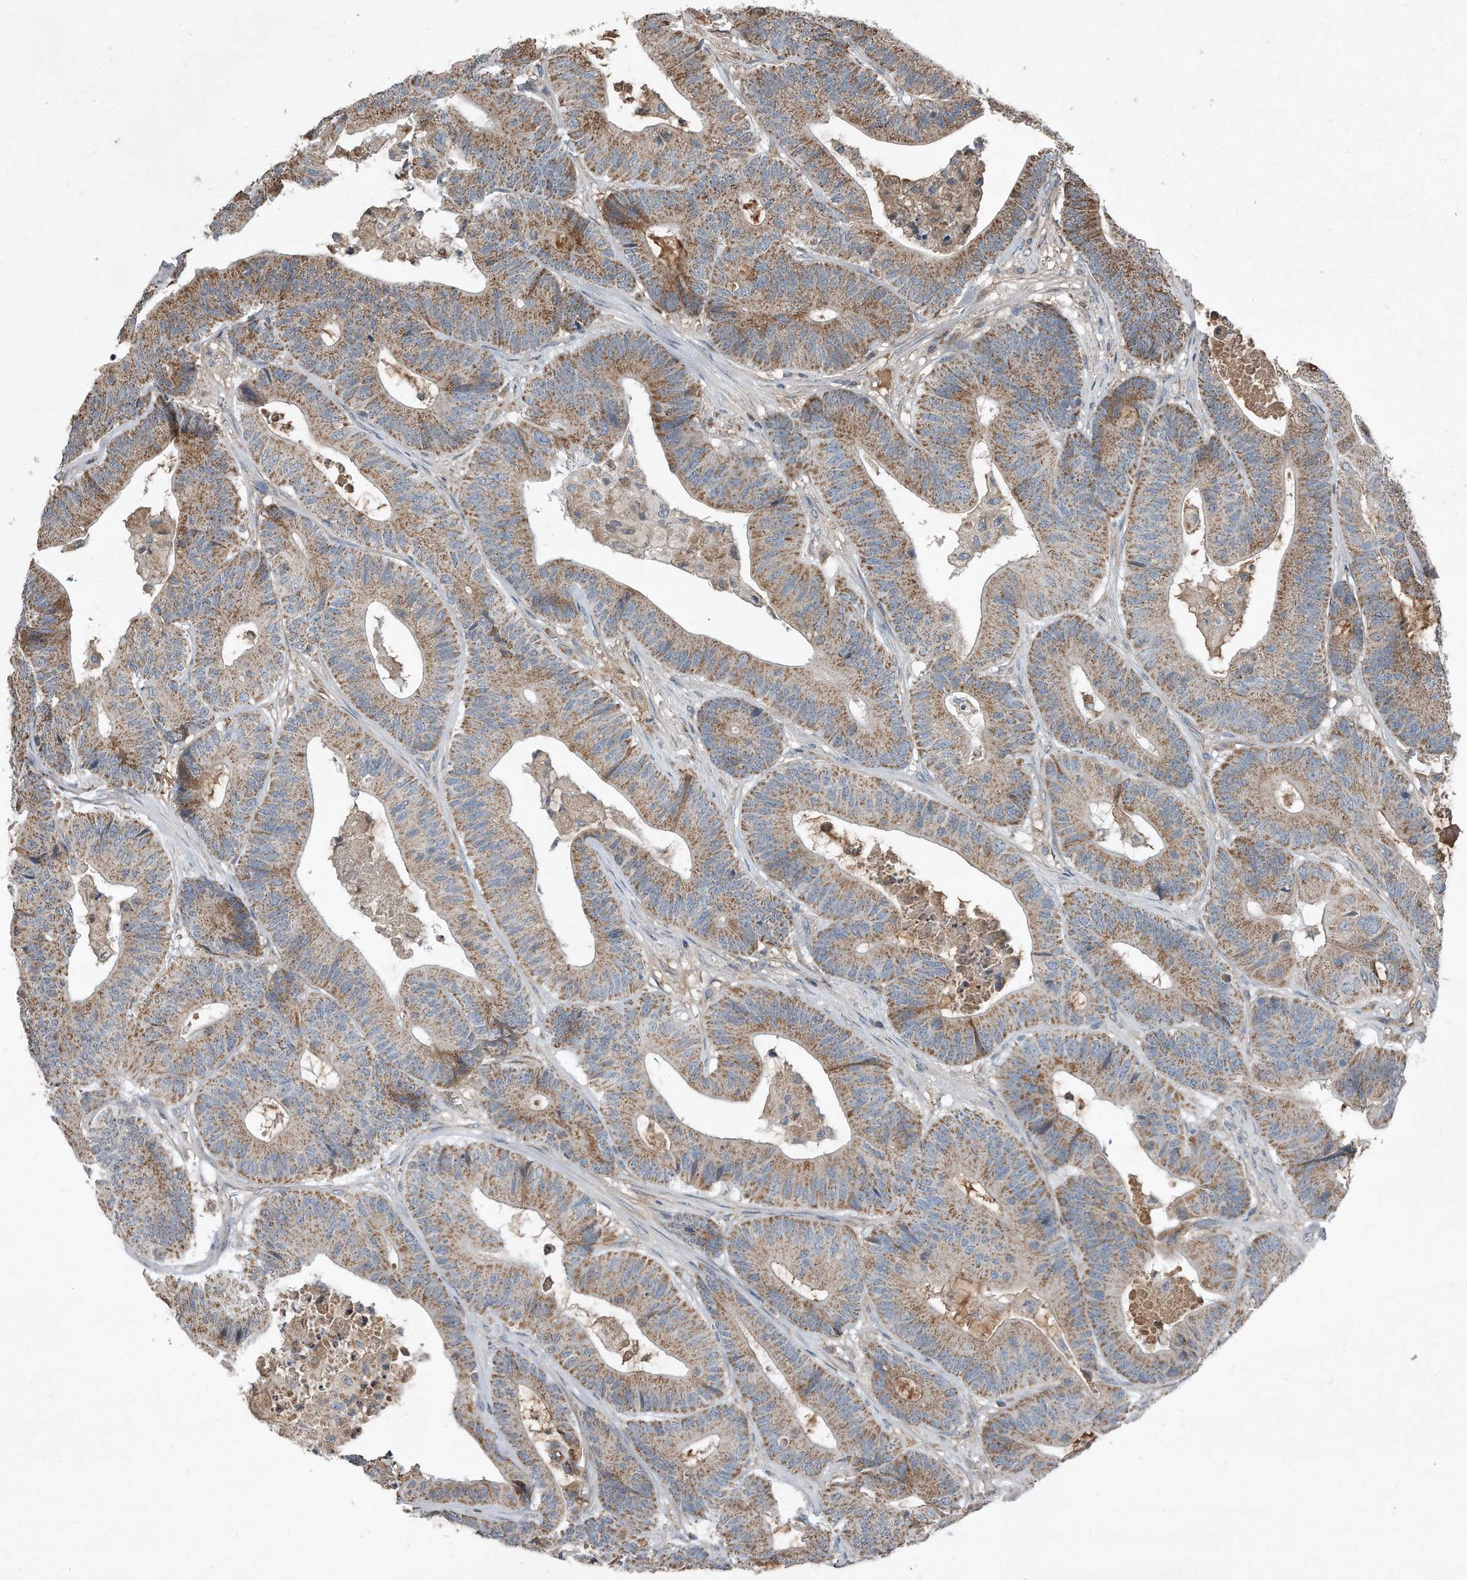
{"staining": {"intensity": "moderate", "quantity": ">75%", "location": "cytoplasmic/membranous"}, "tissue": "colorectal cancer", "cell_type": "Tumor cells", "image_type": "cancer", "snomed": [{"axis": "morphology", "description": "Adenocarcinoma, NOS"}, {"axis": "topography", "description": "Colon"}], "caption": "Human colorectal adenocarcinoma stained with a brown dye shows moderate cytoplasmic/membranous positive staining in approximately >75% of tumor cells.", "gene": "SDHA", "patient": {"sex": "female", "age": 84}}